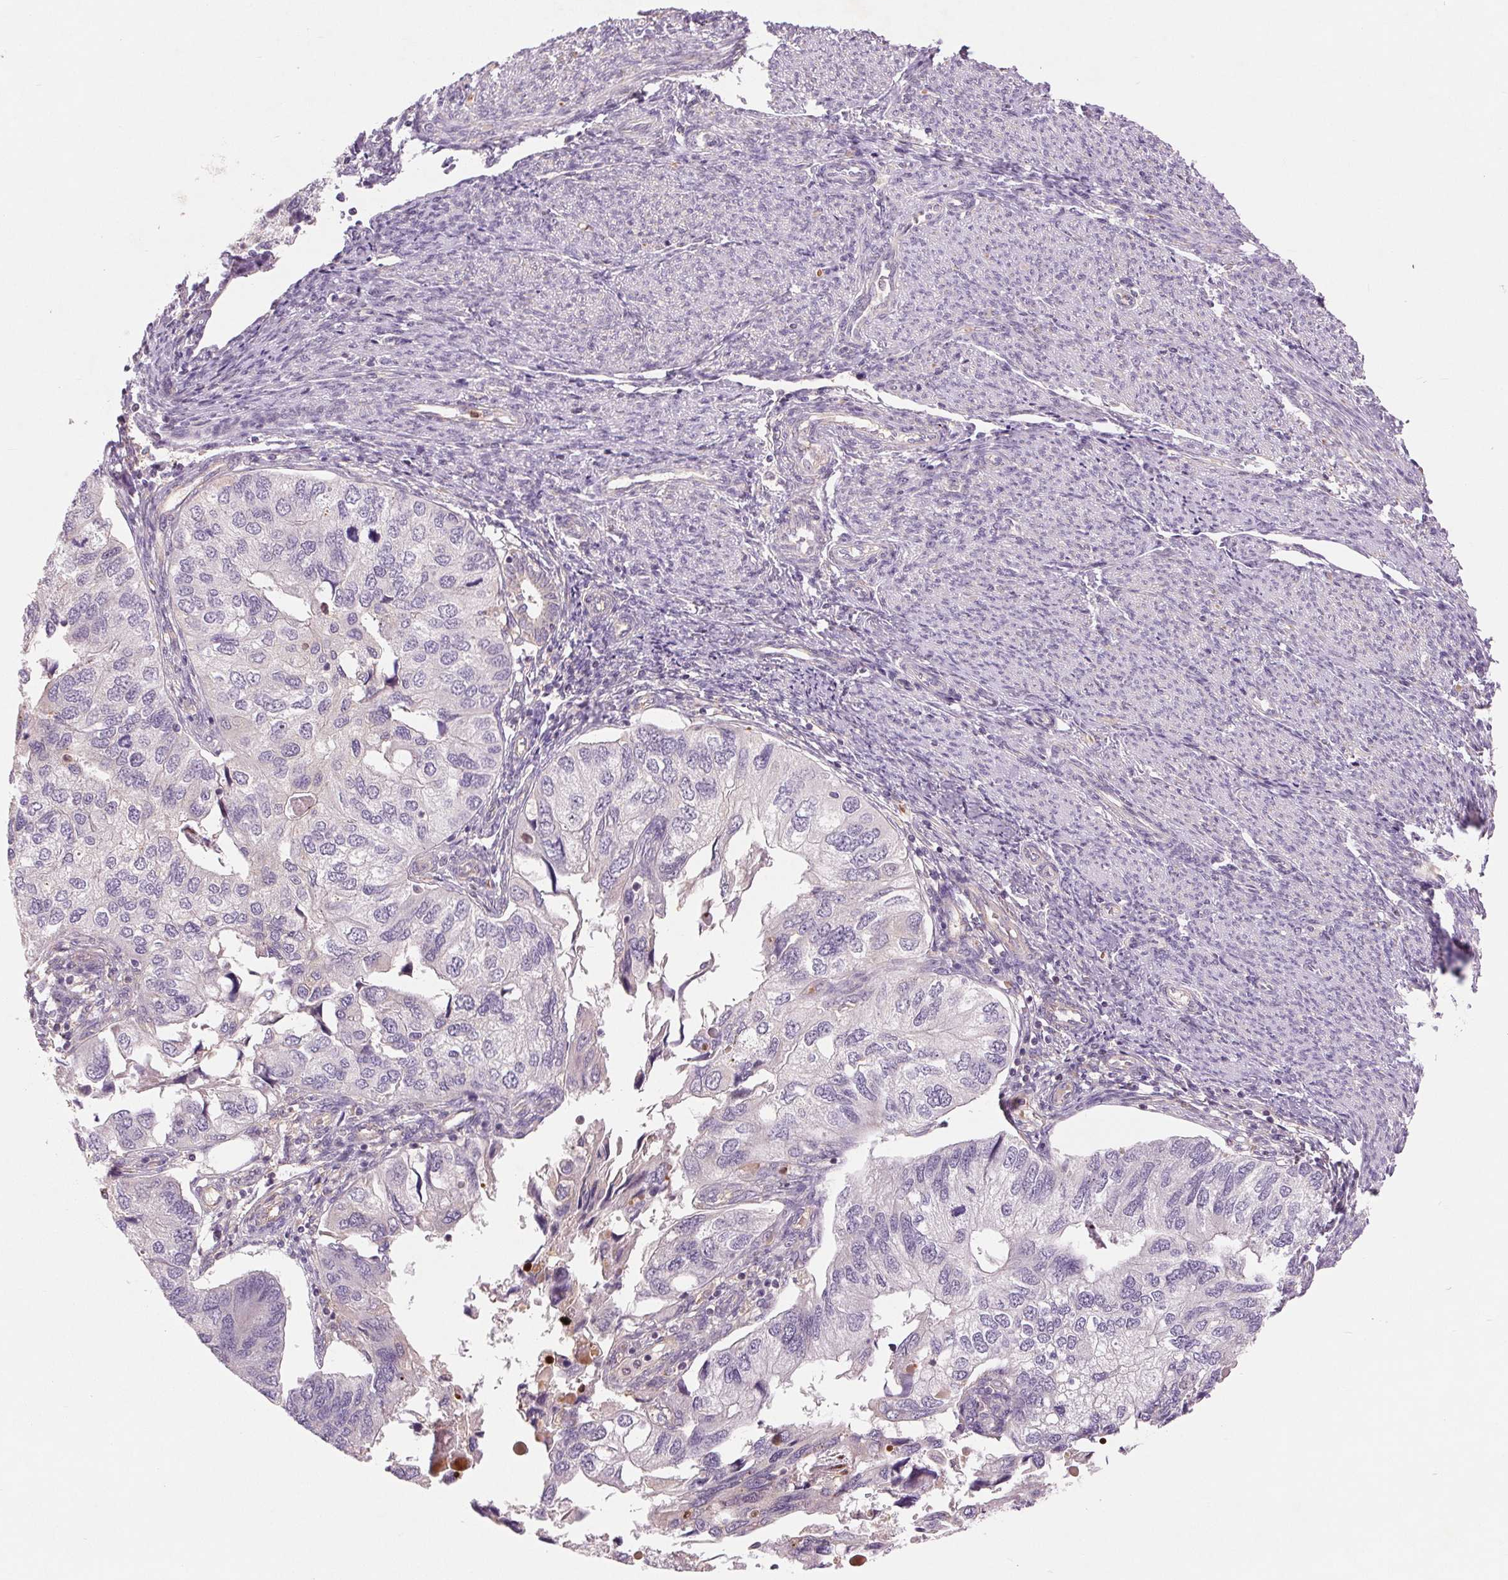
{"staining": {"intensity": "negative", "quantity": "none", "location": "none"}, "tissue": "endometrial cancer", "cell_type": "Tumor cells", "image_type": "cancer", "snomed": [{"axis": "morphology", "description": "Carcinoma, NOS"}, {"axis": "topography", "description": "Uterus"}], "caption": "An immunohistochemistry (IHC) image of carcinoma (endometrial) is shown. There is no staining in tumor cells of carcinoma (endometrial).", "gene": "RANBP3L", "patient": {"sex": "female", "age": 76}}